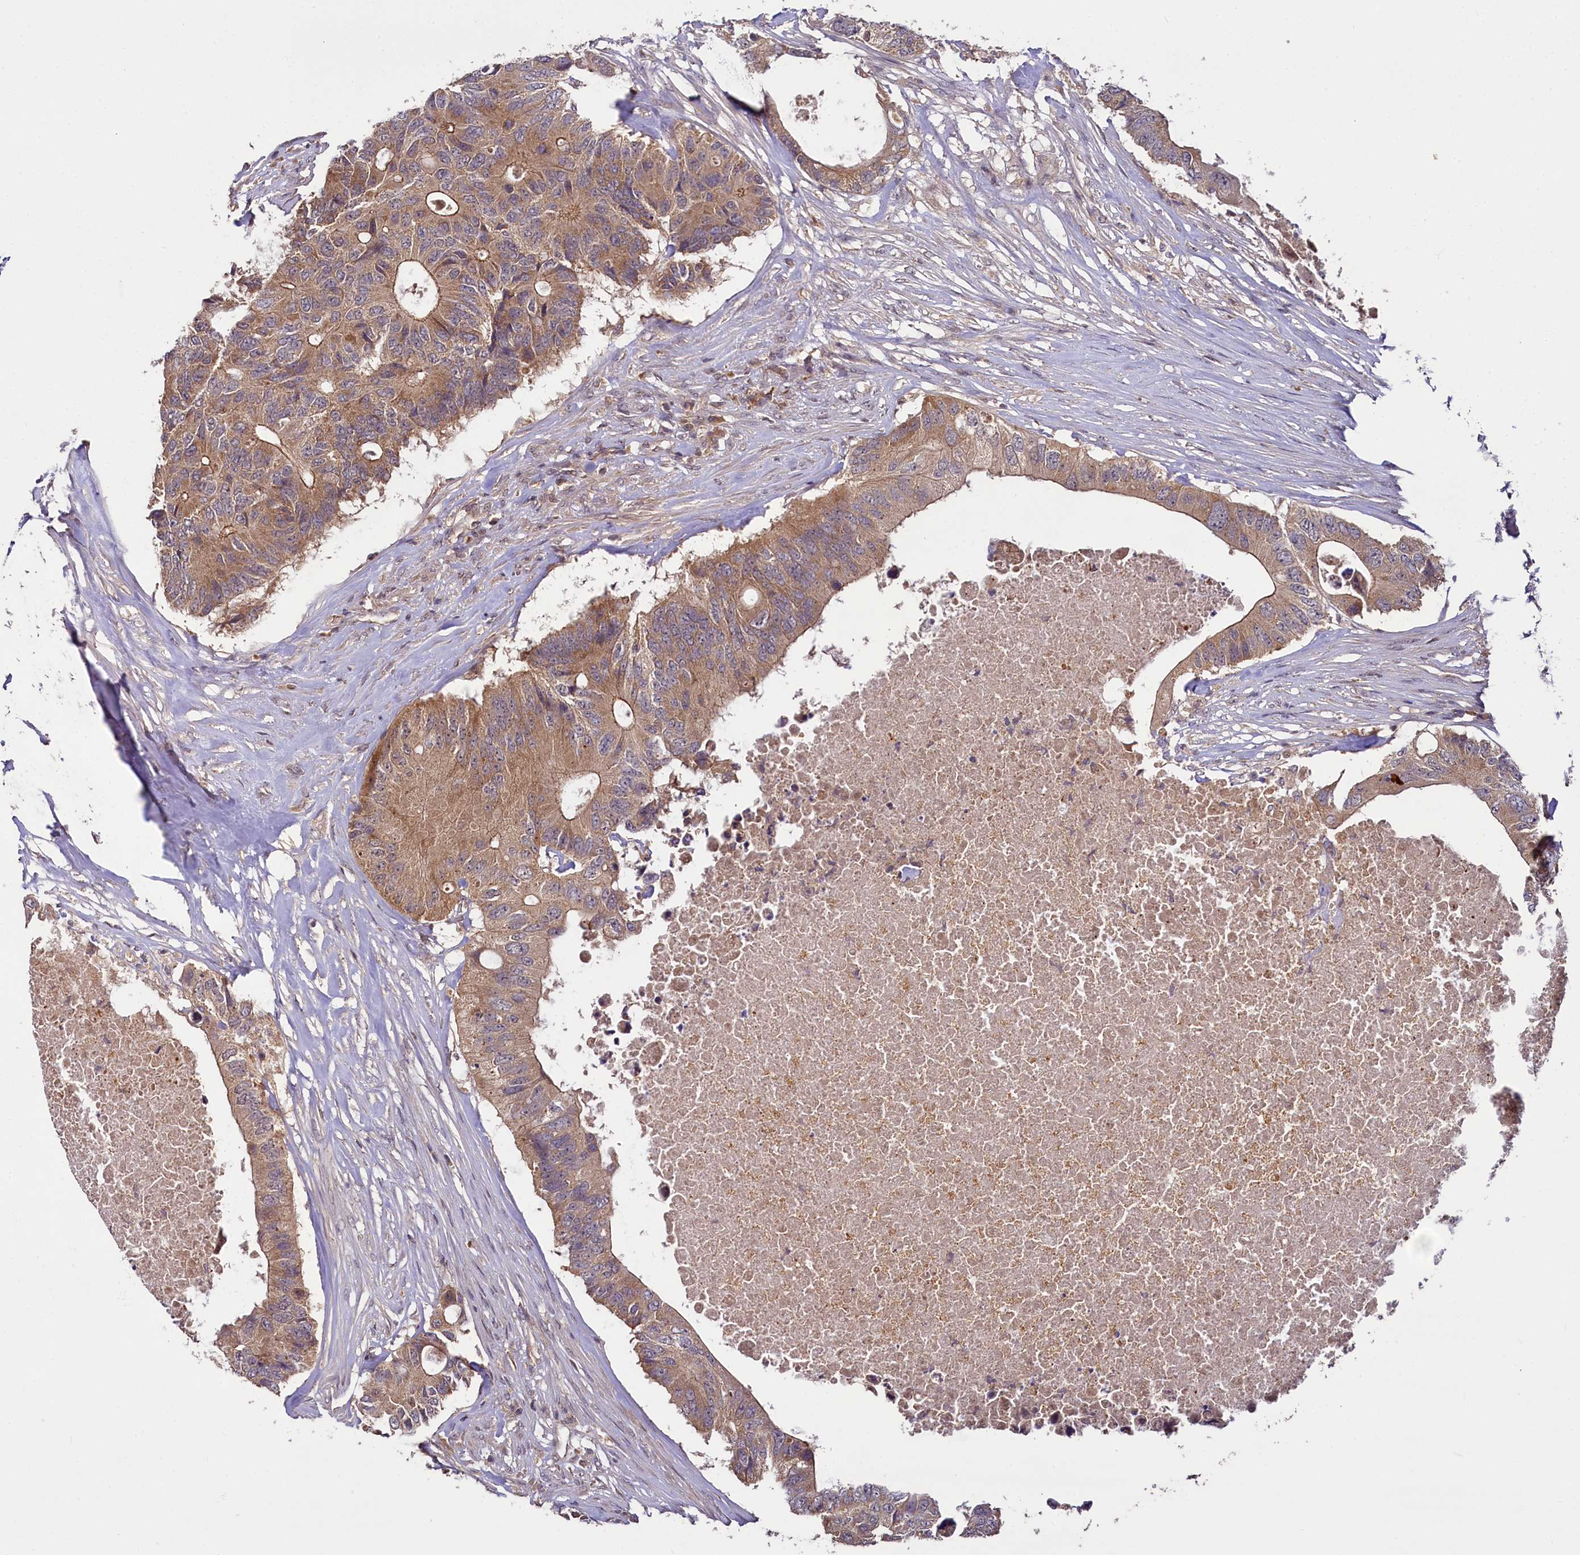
{"staining": {"intensity": "moderate", "quantity": ">75%", "location": "cytoplasmic/membranous"}, "tissue": "colorectal cancer", "cell_type": "Tumor cells", "image_type": "cancer", "snomed": [{"axis": "morphology", "description": "Adenocarcinoma, NOS"}, {"axis": "topography", "description": "Colon"}], "caption": "There is medium levels of moderate cytoplasmic/membranous staining in tumor cells of adenocarcinoma (colorectal), as demonstrated by immunohistochemical staining (brown color).", "gene": "TMEM39A", "patient": {"sex": "male", "age": 71}}